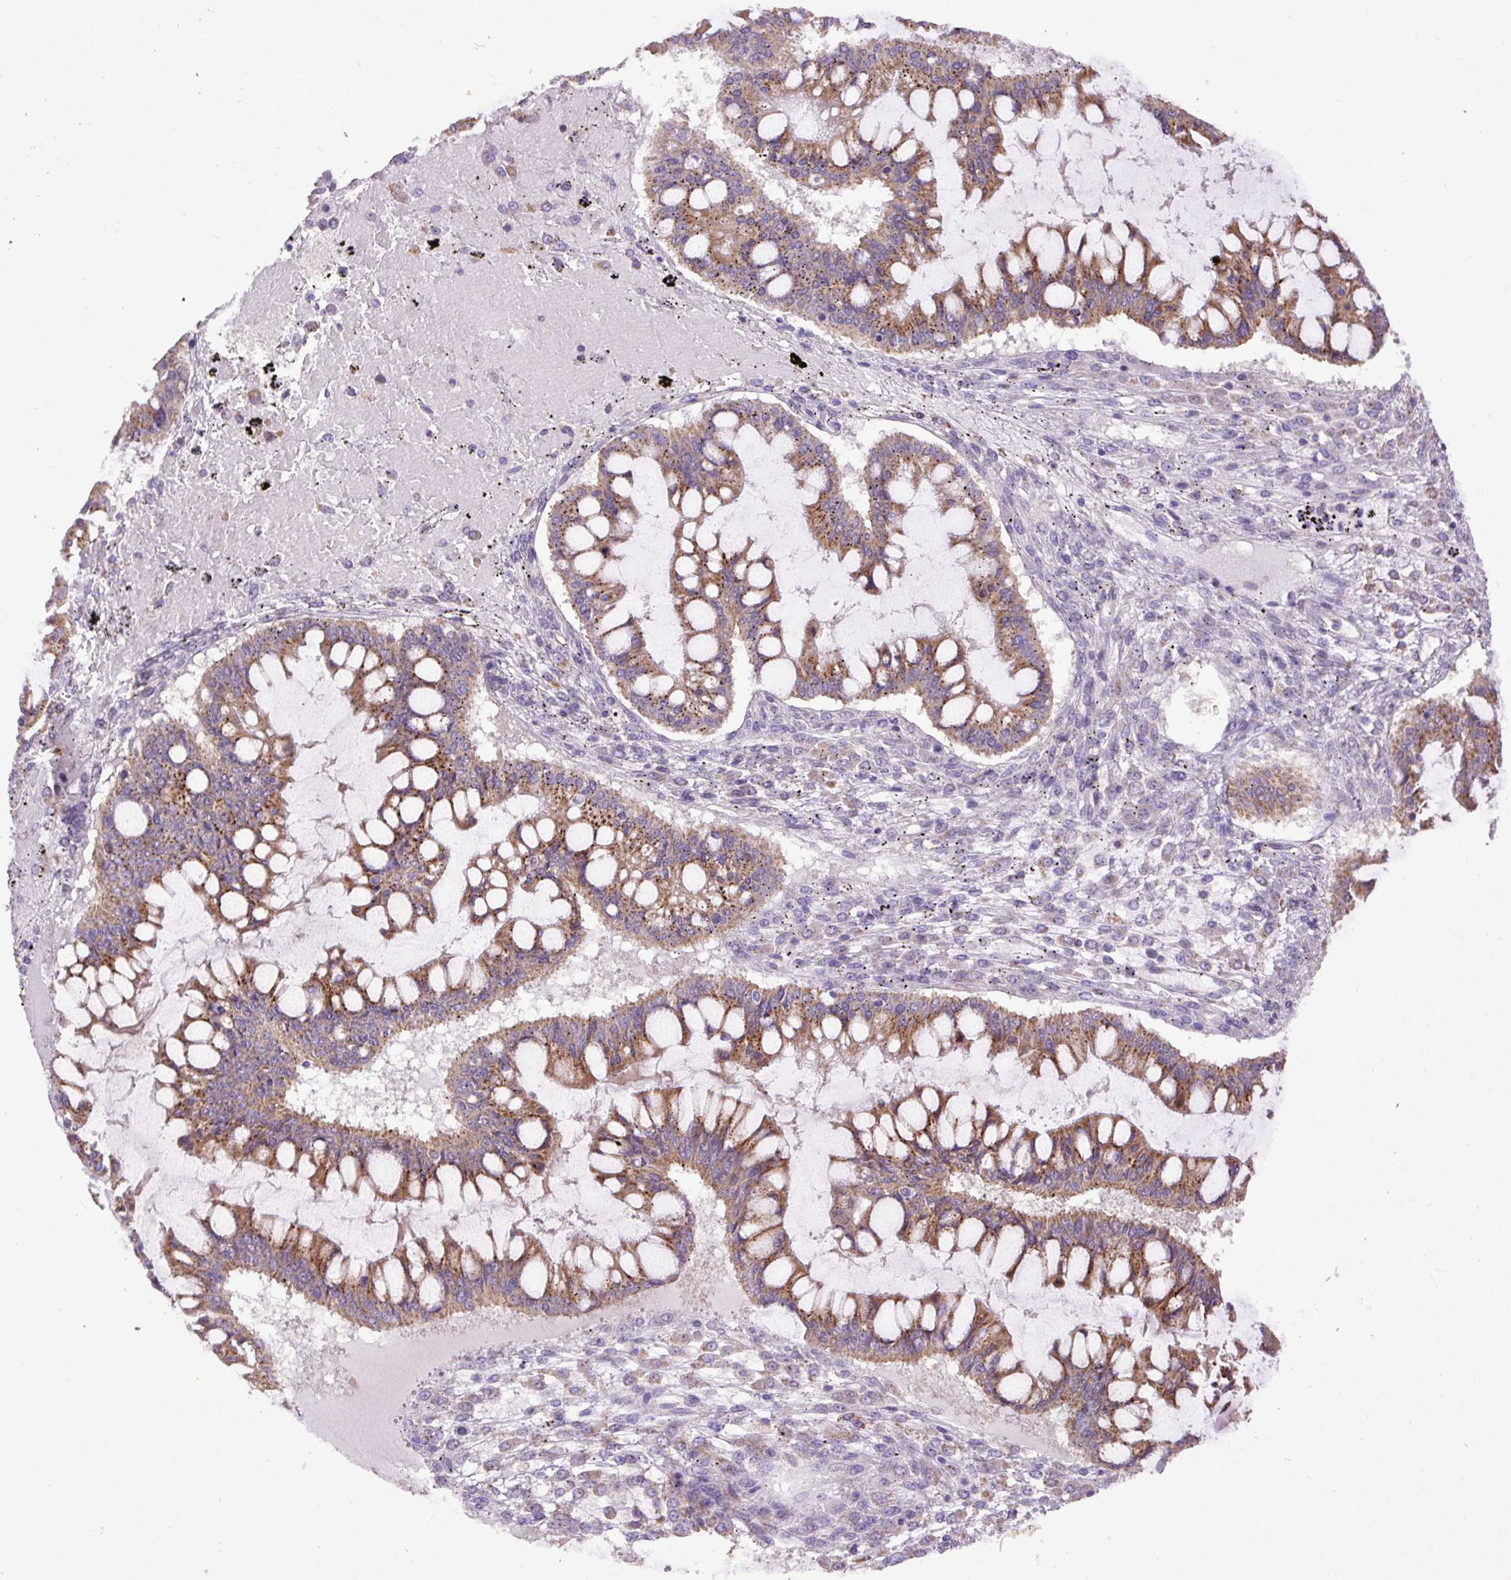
{"staining": {"intensity": "moderate", "quantity": ">75%", "location": "cytoplasmic/membranous"}, "tissue": "ovarian cancer", "cell_type": "Tumor cells", "image_type": "cancer", "snomed": [{"axis": "morphology", "description": "Cystadenocarcinoma, mucinous, NOS"}, {"axis": "topography", "description": "Ovary"}], "caption": "Protein analysis of ovarian mucinous cystadenocarcinoma tissue shows moderate cytoplasmic/membranous staining in about >75% of tumor cells.", "gene": "ABR", "patient": {"sex": "female", "age": 73}}